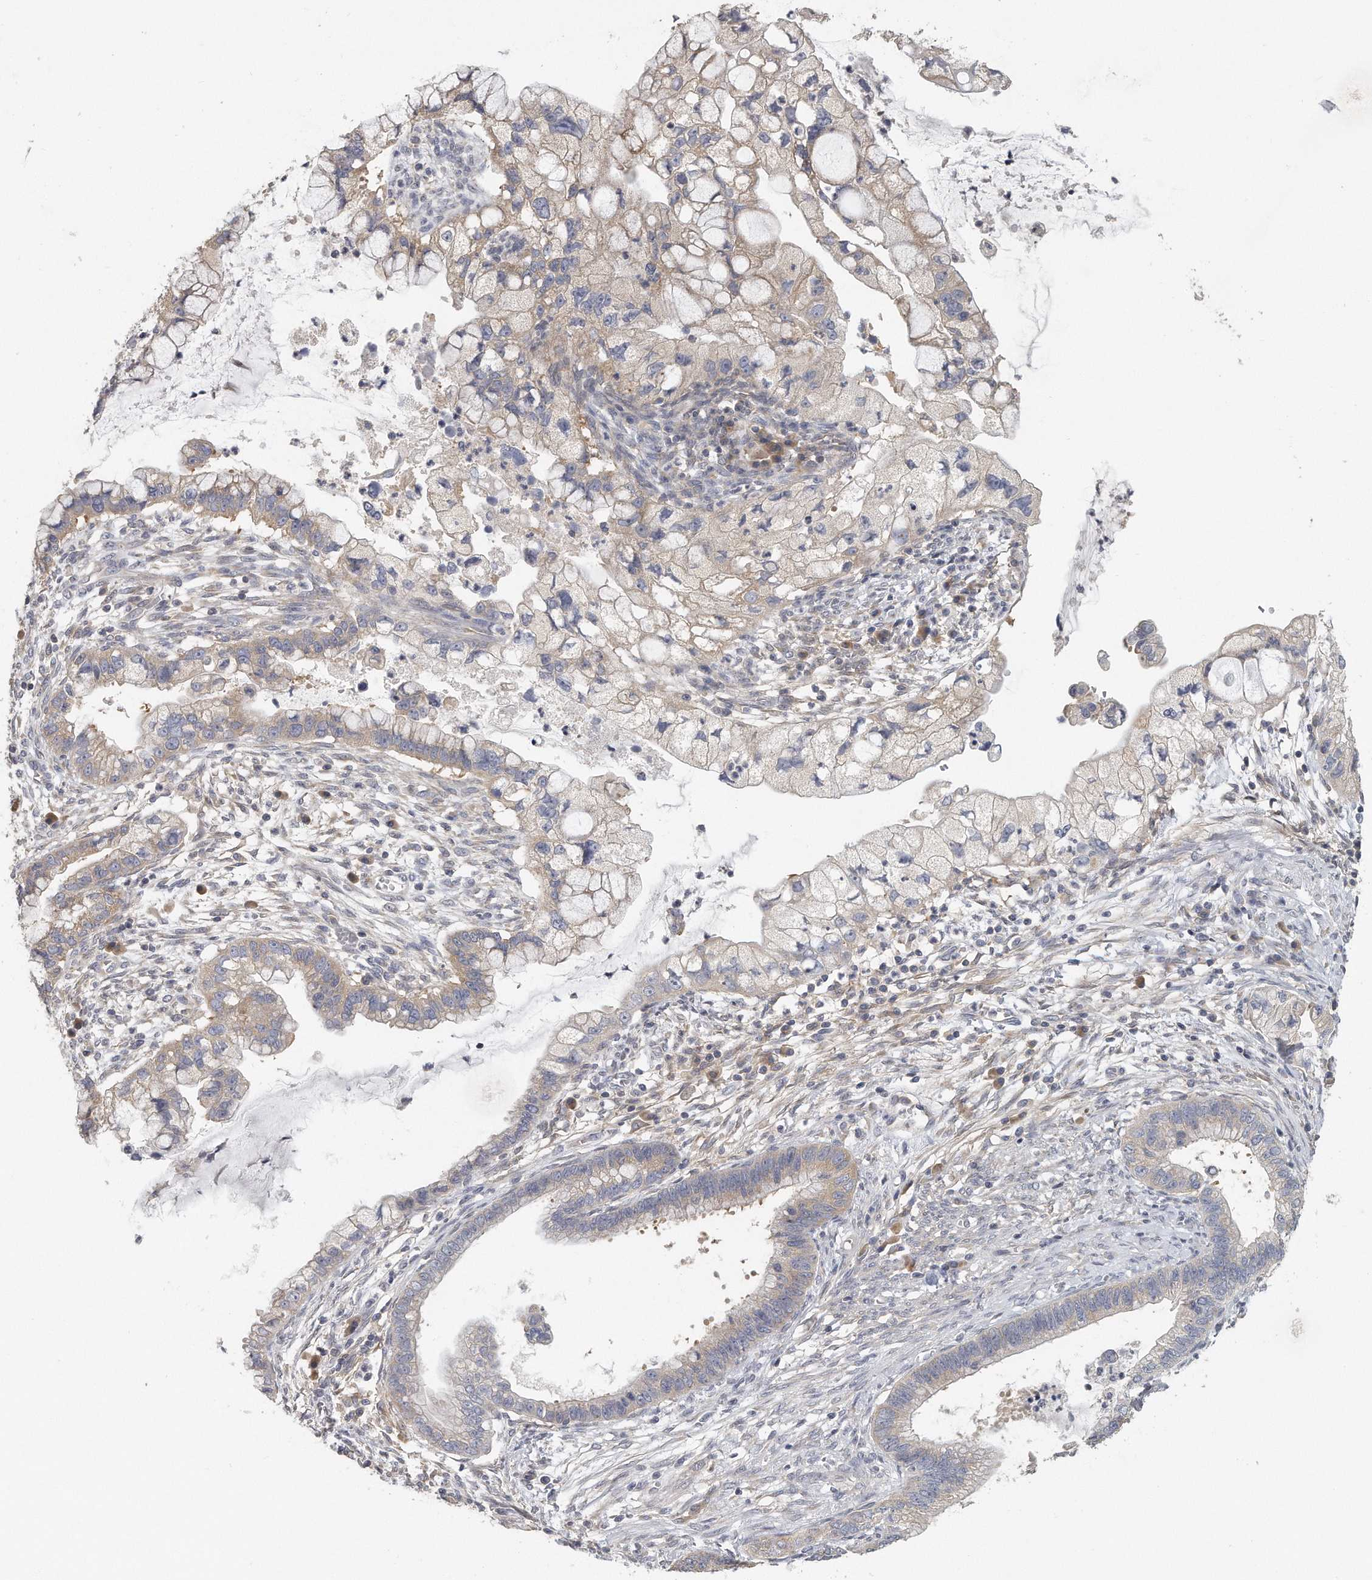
{"staining": {"intensity": "negative", "quantity": "none", "location": "none"}, "tissue": "cervical cancer", "cell_type": "Tumor cells", "image_type": "cancer", "snomed": [{"axis": "morphology", "description": "Adenocarcinoma, NOS"}, {"axis": "topography", "description": "Cervix"}], "caption": "IHC of human cervical cancer (adenocarcinoma) demonstrates no positivity in tumor cells.", "gene": "EIF3I", "patient": {"sex": "female", "age": 44}}